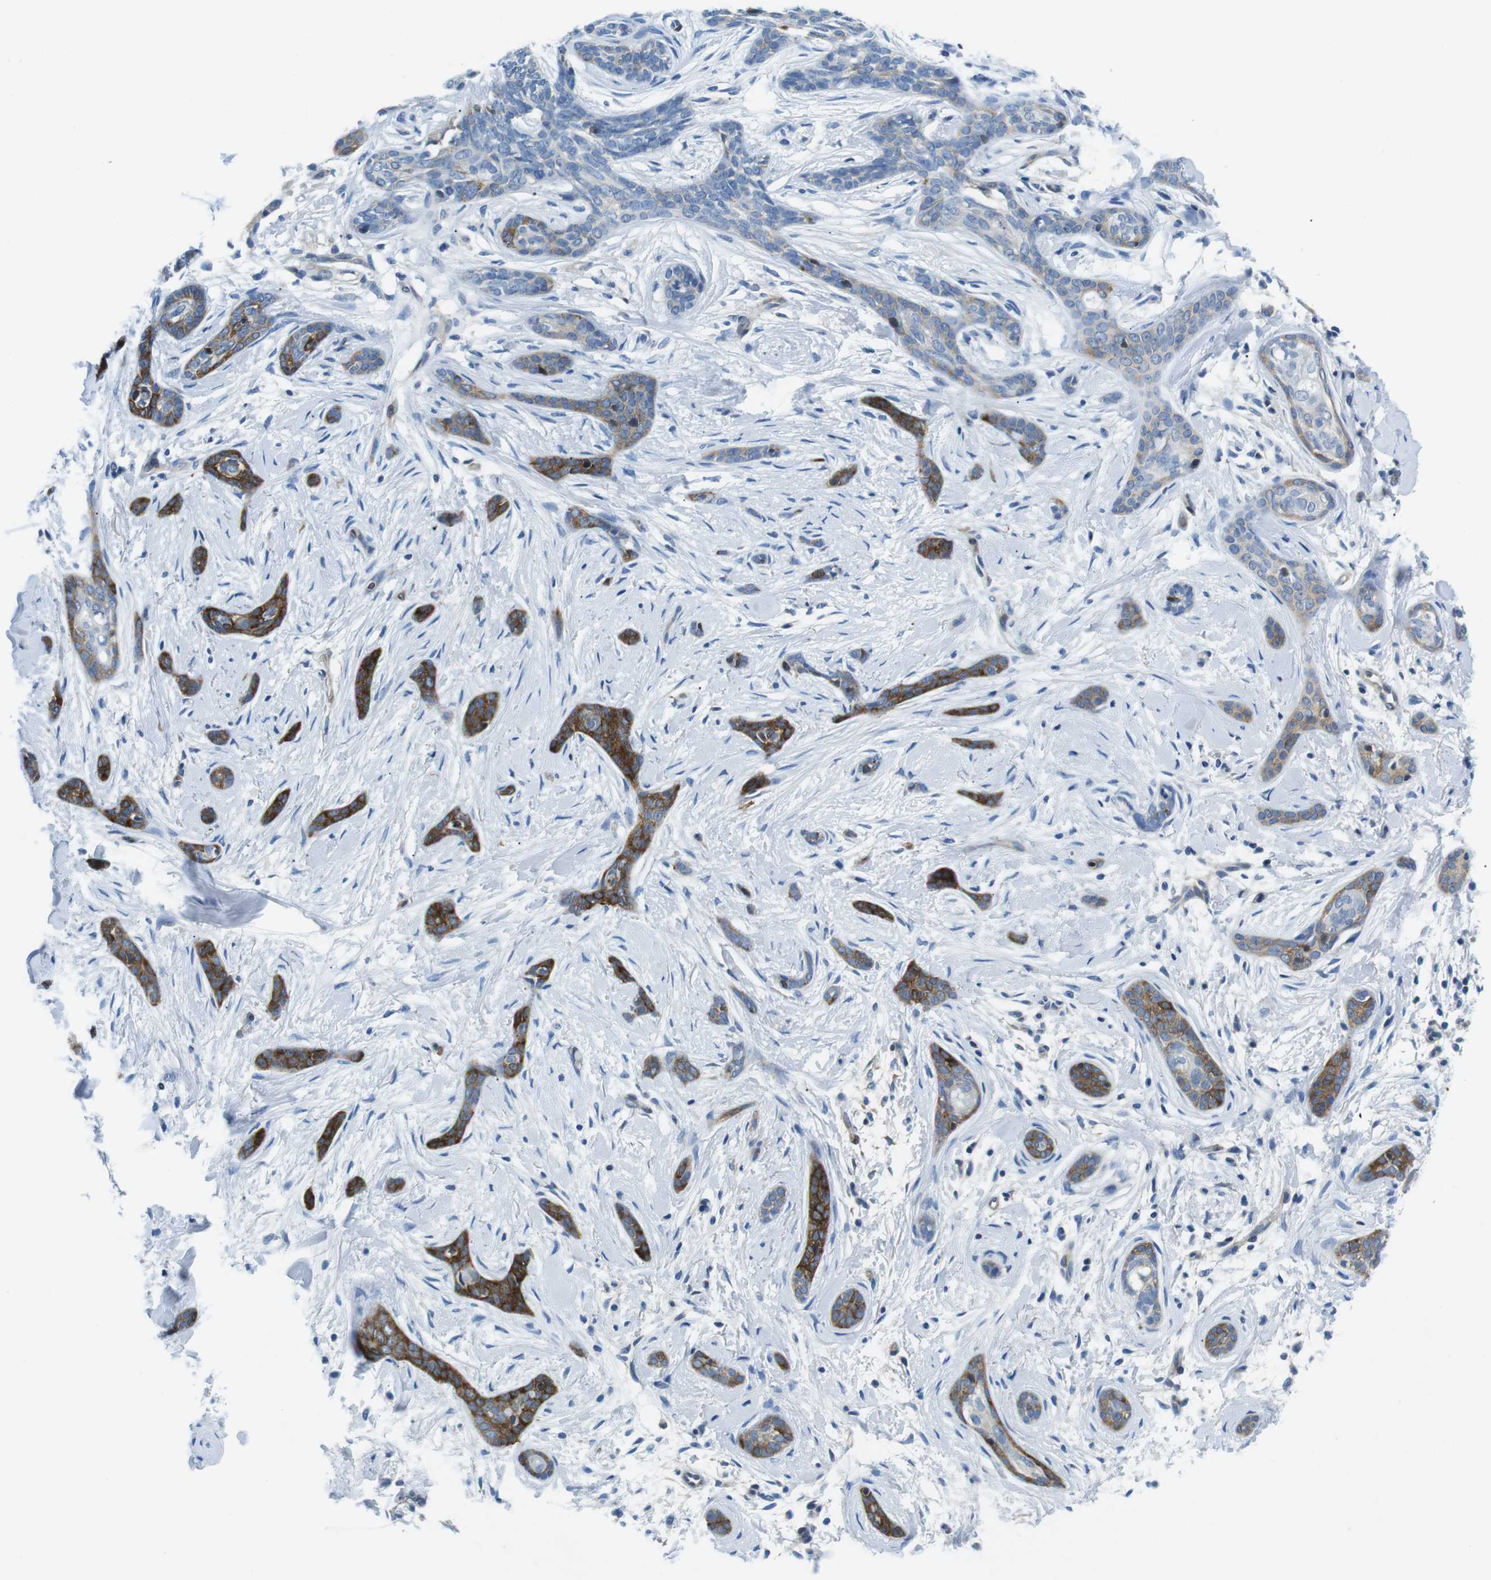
{"staining": {"intensity": "strong", "quantity": ">75%", "location": "cytoplasmic/membranous"}, "tissue": "skin cancer", "cell_type": "Tumor cells", "image_type": "cancer", "snomed": [{"axis": "morphology", "description": "Basal cell carcinoma"}, {"axis": "morphology", "description": "Adnexal tumor, benign"}, {"axis": "topography", "description": "Skin"}], "caption": "Strong cytoplasmic/membranous expression is appreciated in about >75% of tumor cells in skin cancer. (DAB (3,3'-diaminobenzidine) = brown stain, brightfield microscopy at high magnification).", "gene": "PHLDA1", "patient": {"sex": "female", "age": 42}}